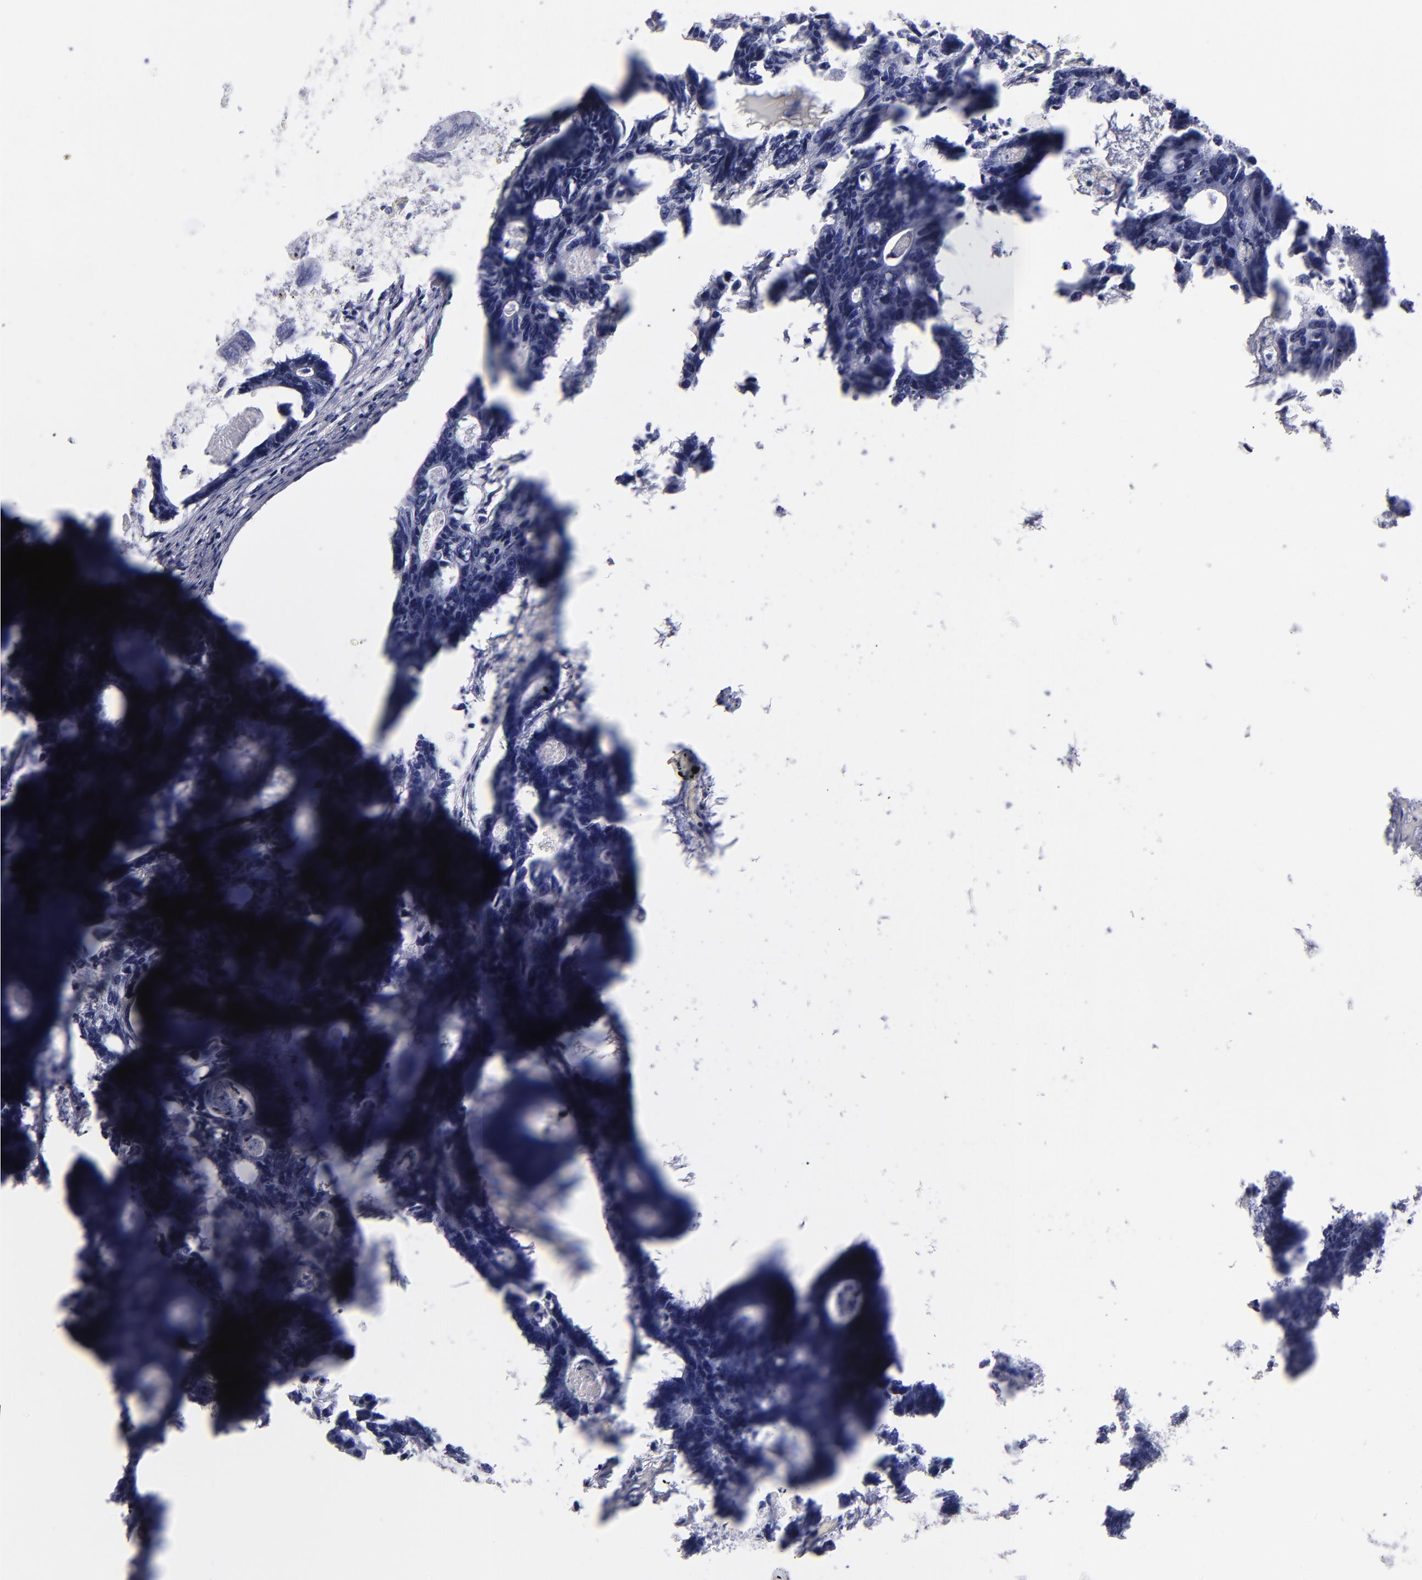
{"staining": {"intensity": "negative", "quantity": "none", "location": "none"}, "tissue": "colorectal cancer", "cell_type": "Tumor cells", "image_type": "cancer", "snomed": [{"axis": "morphology", "description": "Adenocarcinoma, NOS"}, {"axis": "topography", "description": "Colon"}], "caption": "The immunohistochemistry image has no significant staining in tumor cells of colorectal cancer tissue.", "gene": "MB", "patient": {"sex": "female", "age": 55}}